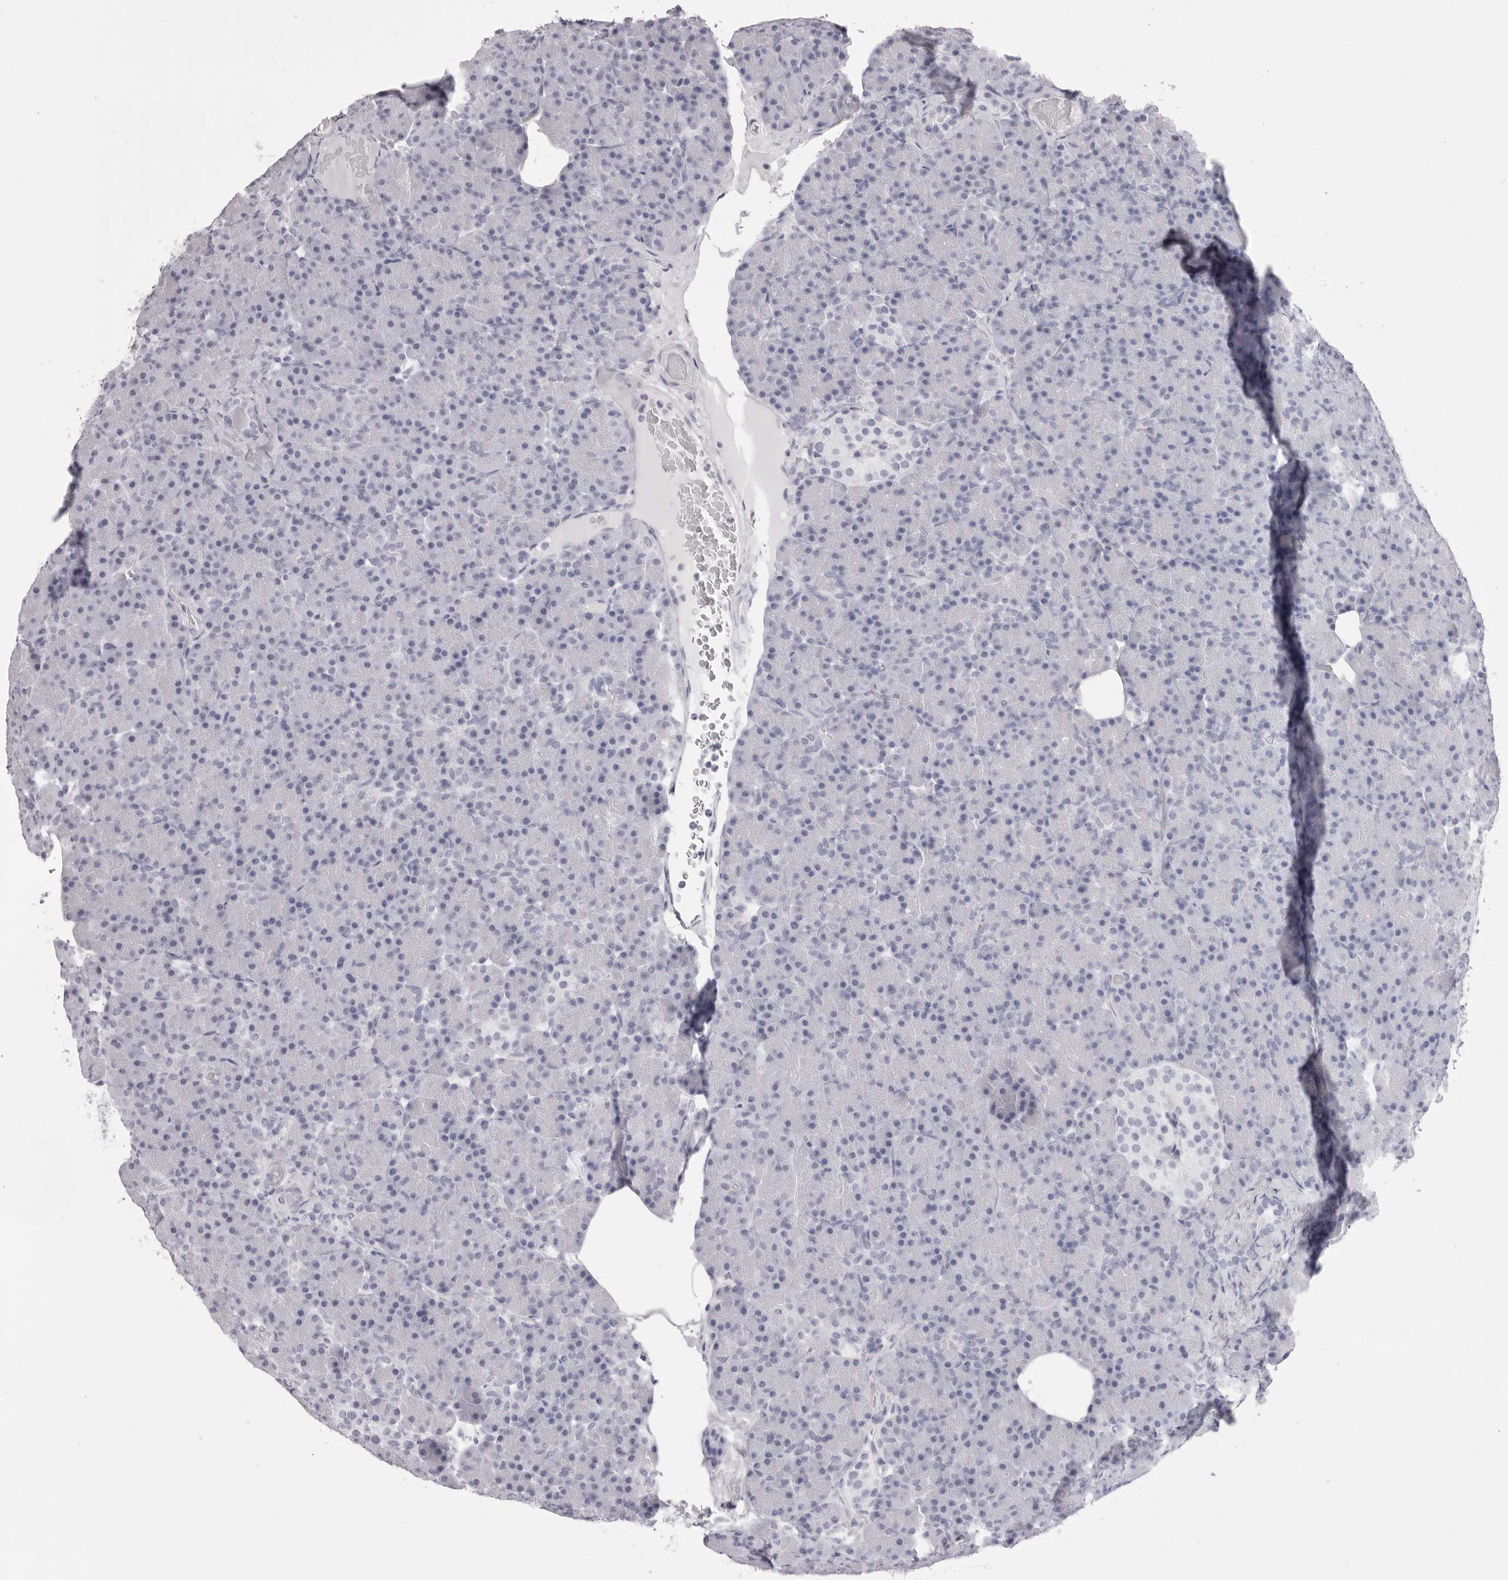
{"staining": {"intensity": "negative", "quantity": "none", "location": "none"}, "tissue": "pancreas", "cell_type": "Exocrine glandular cells", "image_type": "normal", "snomed": [{"axis": "morphology", "description": "Normal tissue, NOS"}, {"axis": "topography", "description": "Pancreas"}], "caption": "Pancreas stained for a protein using immunohistochemistry reveals no positivity exocrine glandular cells.", "gene": "TMOD4", "patient": {"sex": "female", "age": 43}}